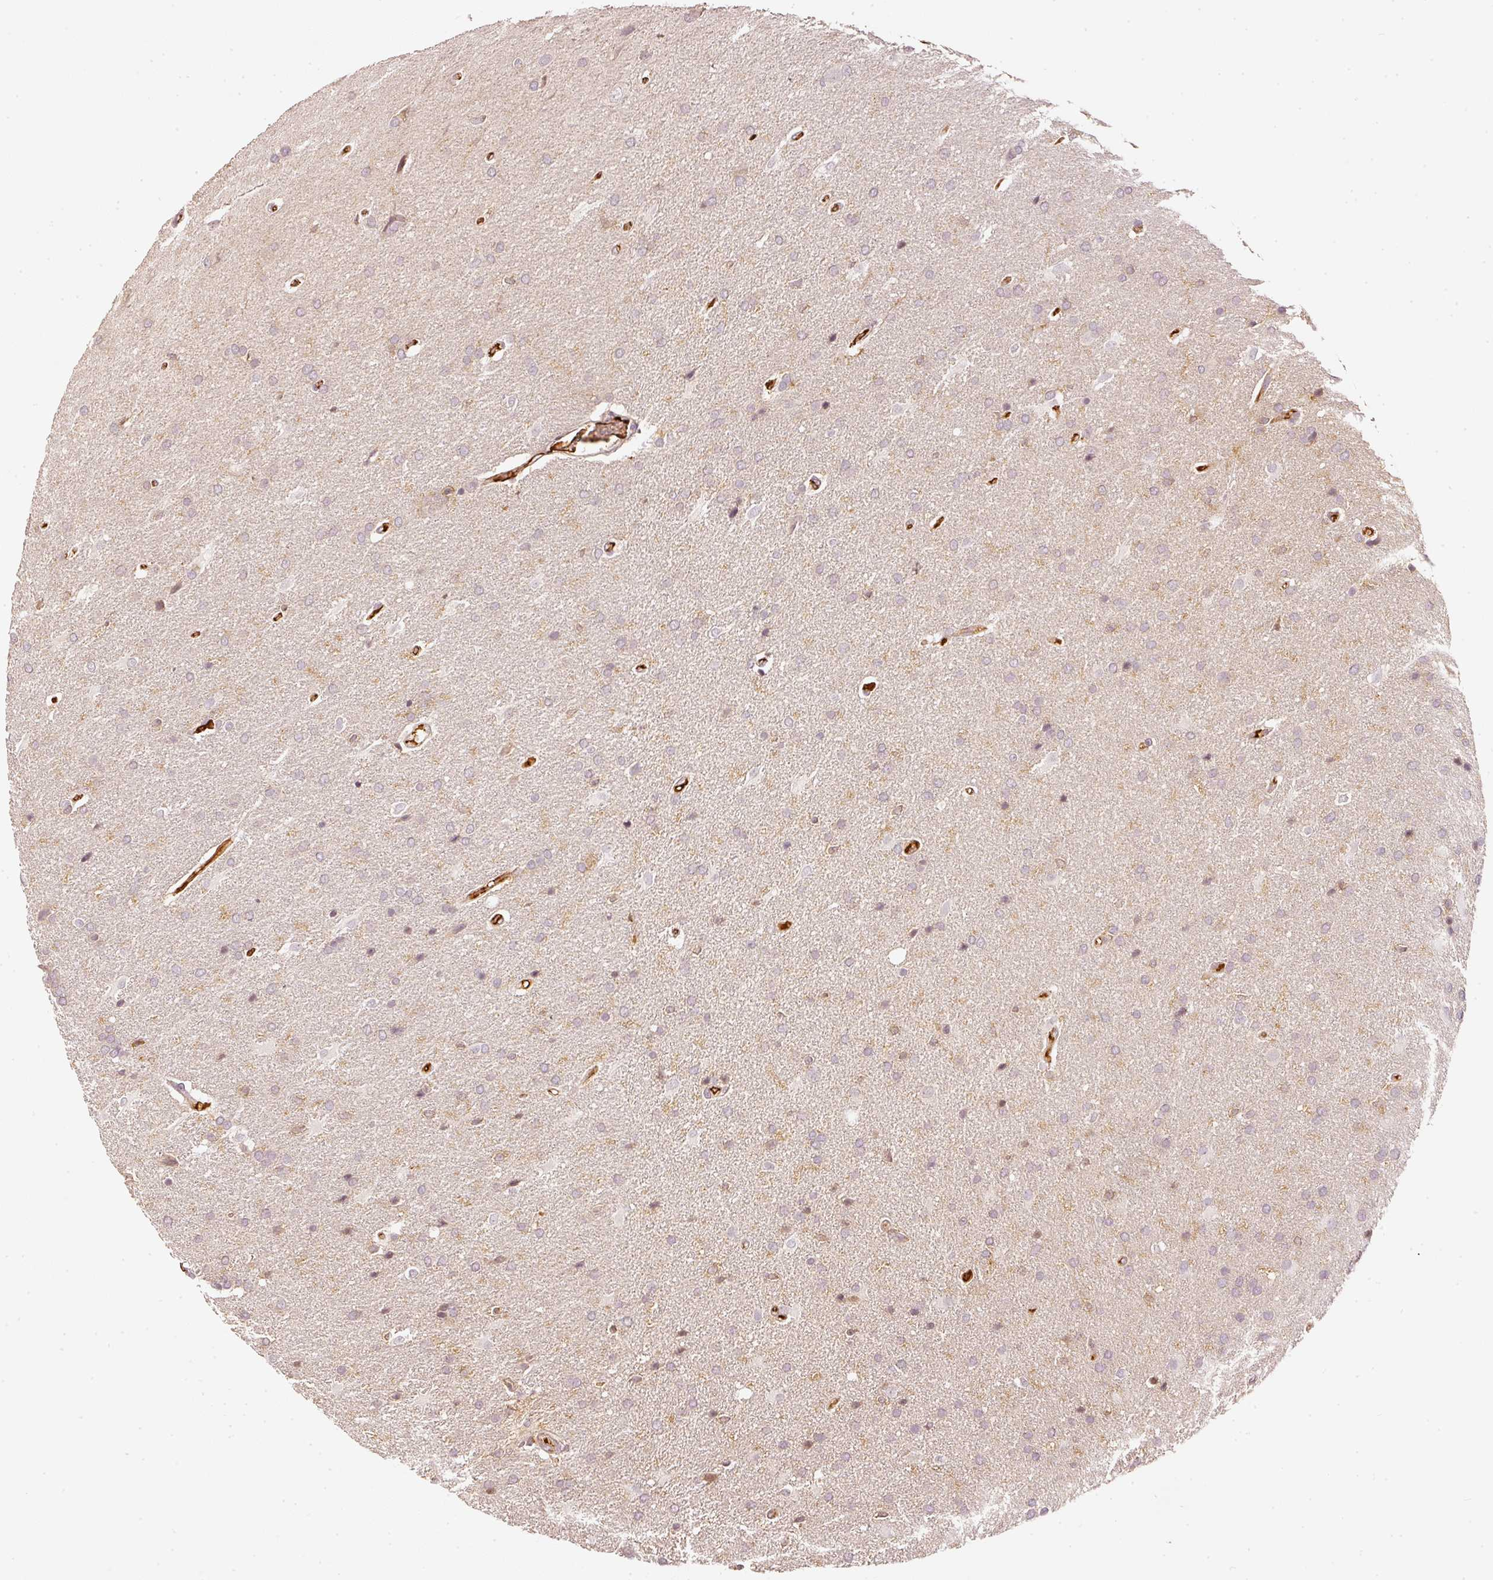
{"staining": {"intensity": "weak", "quantity": "<25%", "location": "cytoplasmic/membranous"}, "tissue": "glioma", "cell_type": "Tumor cells", "image_type": "cancer", "snomed": [{"axis": "morphology", "description": "Glioma, malignant, High grade"}, {"axis": "topography", "description": "Brain"}], "caption": "DAB (3,3'-diaminobenzidine) immunohistochemical staining of human glioma demonstrates no significant positivity in tumor cells.", "gene": "EVL", "patient": {"sex": "male", "age": 56}}